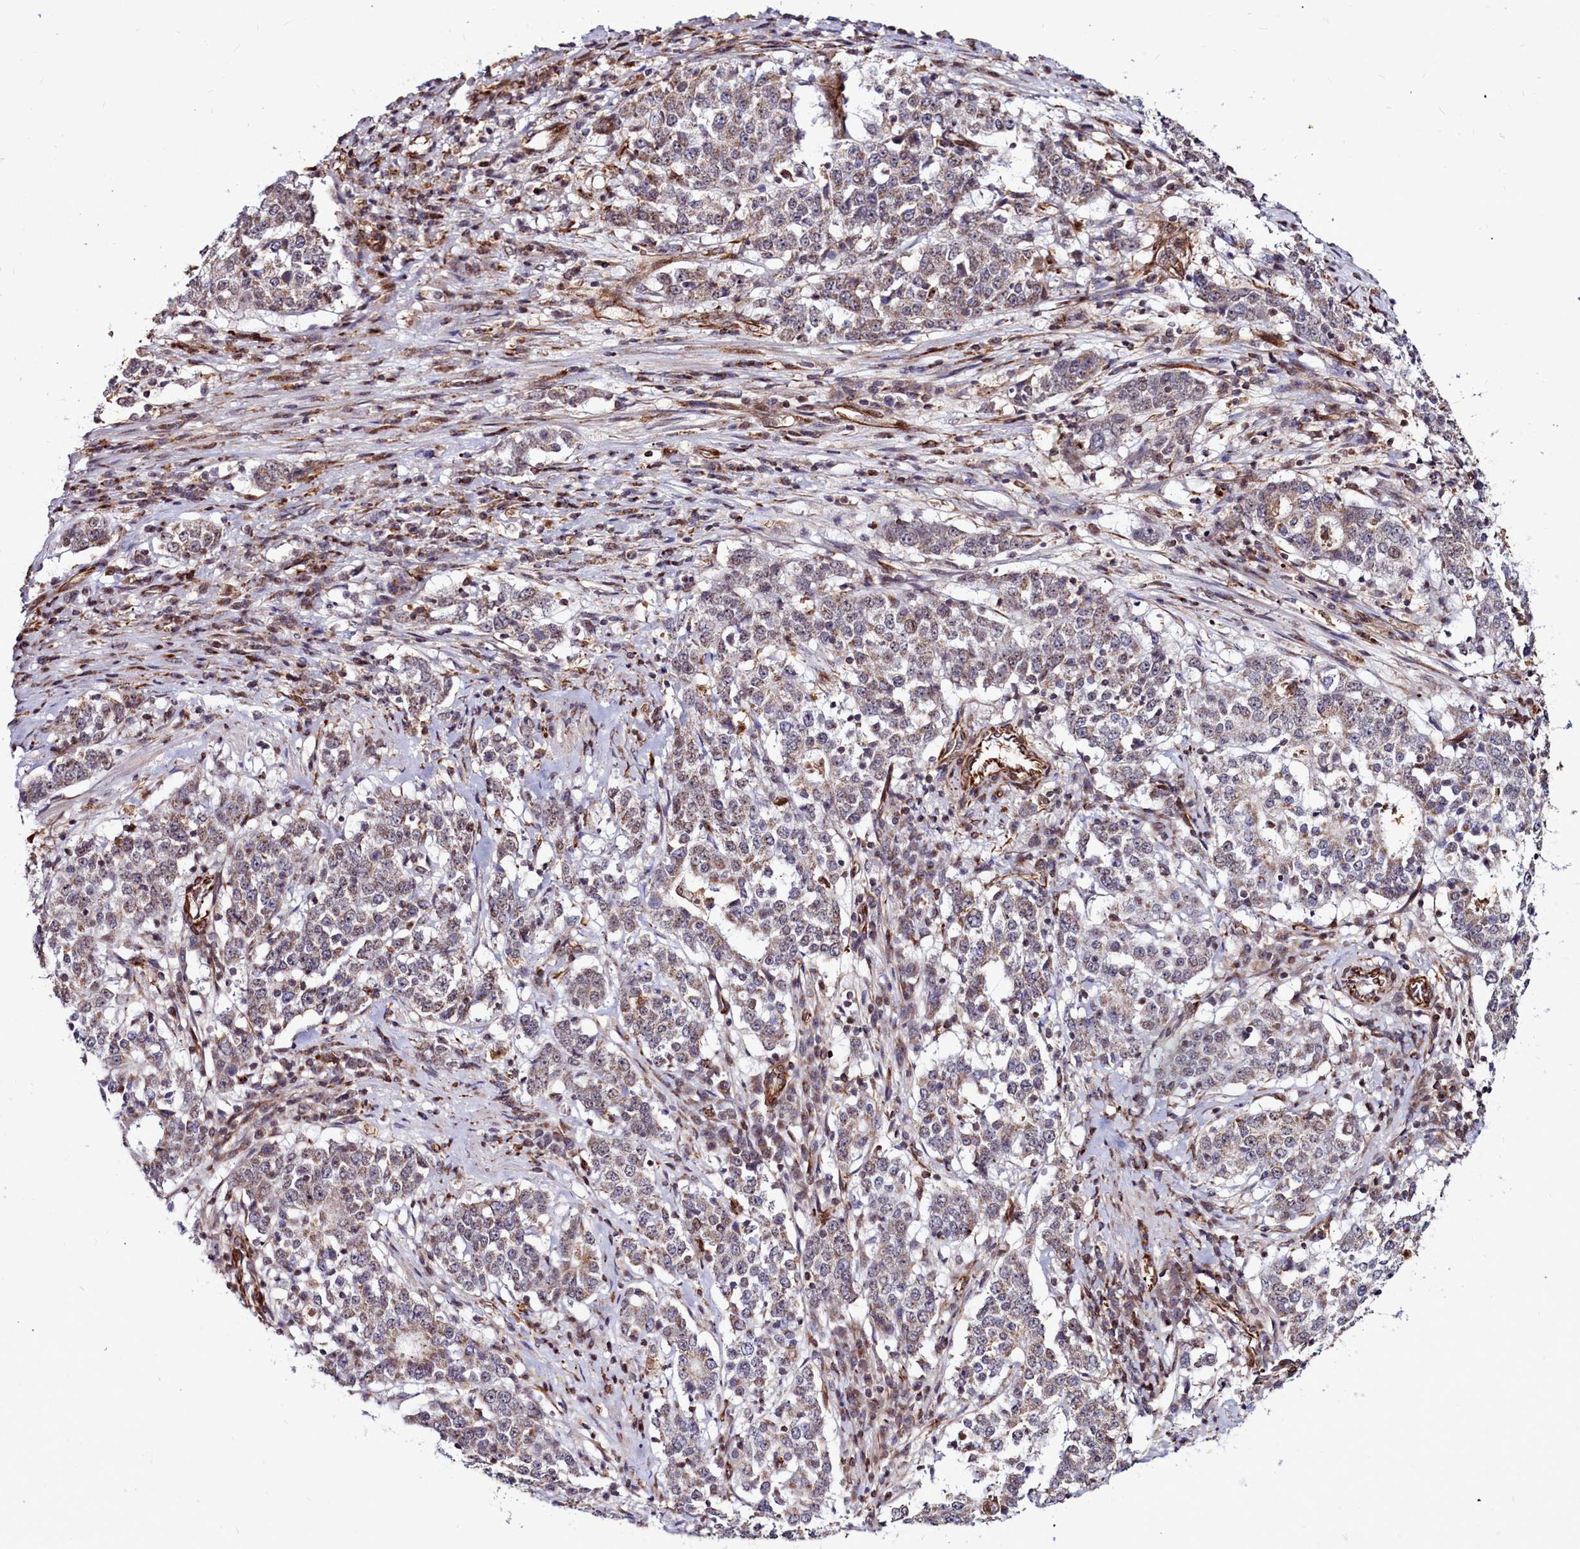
{"staining": {"intensity": "weak", "quantity": "25%-75%", "location": "cytoplasmic/membranous"}, "tissue": "stomach cancer", "cell_type": "Tumor cells", "image_type": "cancer", "snomed": [{"axis": "morphology", "description": "Adenocarcinoma, NOS"}, {"axis": "topography", "description": "Stomach"}], "caption": "Approximately 25%-75% of tumor cells in stomach adenocarcinoma show weak cytoplasmic/membranous protein staining as visualized by brown immunohistochemical staining.", "gene": "CLK3", "patient": {"sex": "male", "age": 59}}